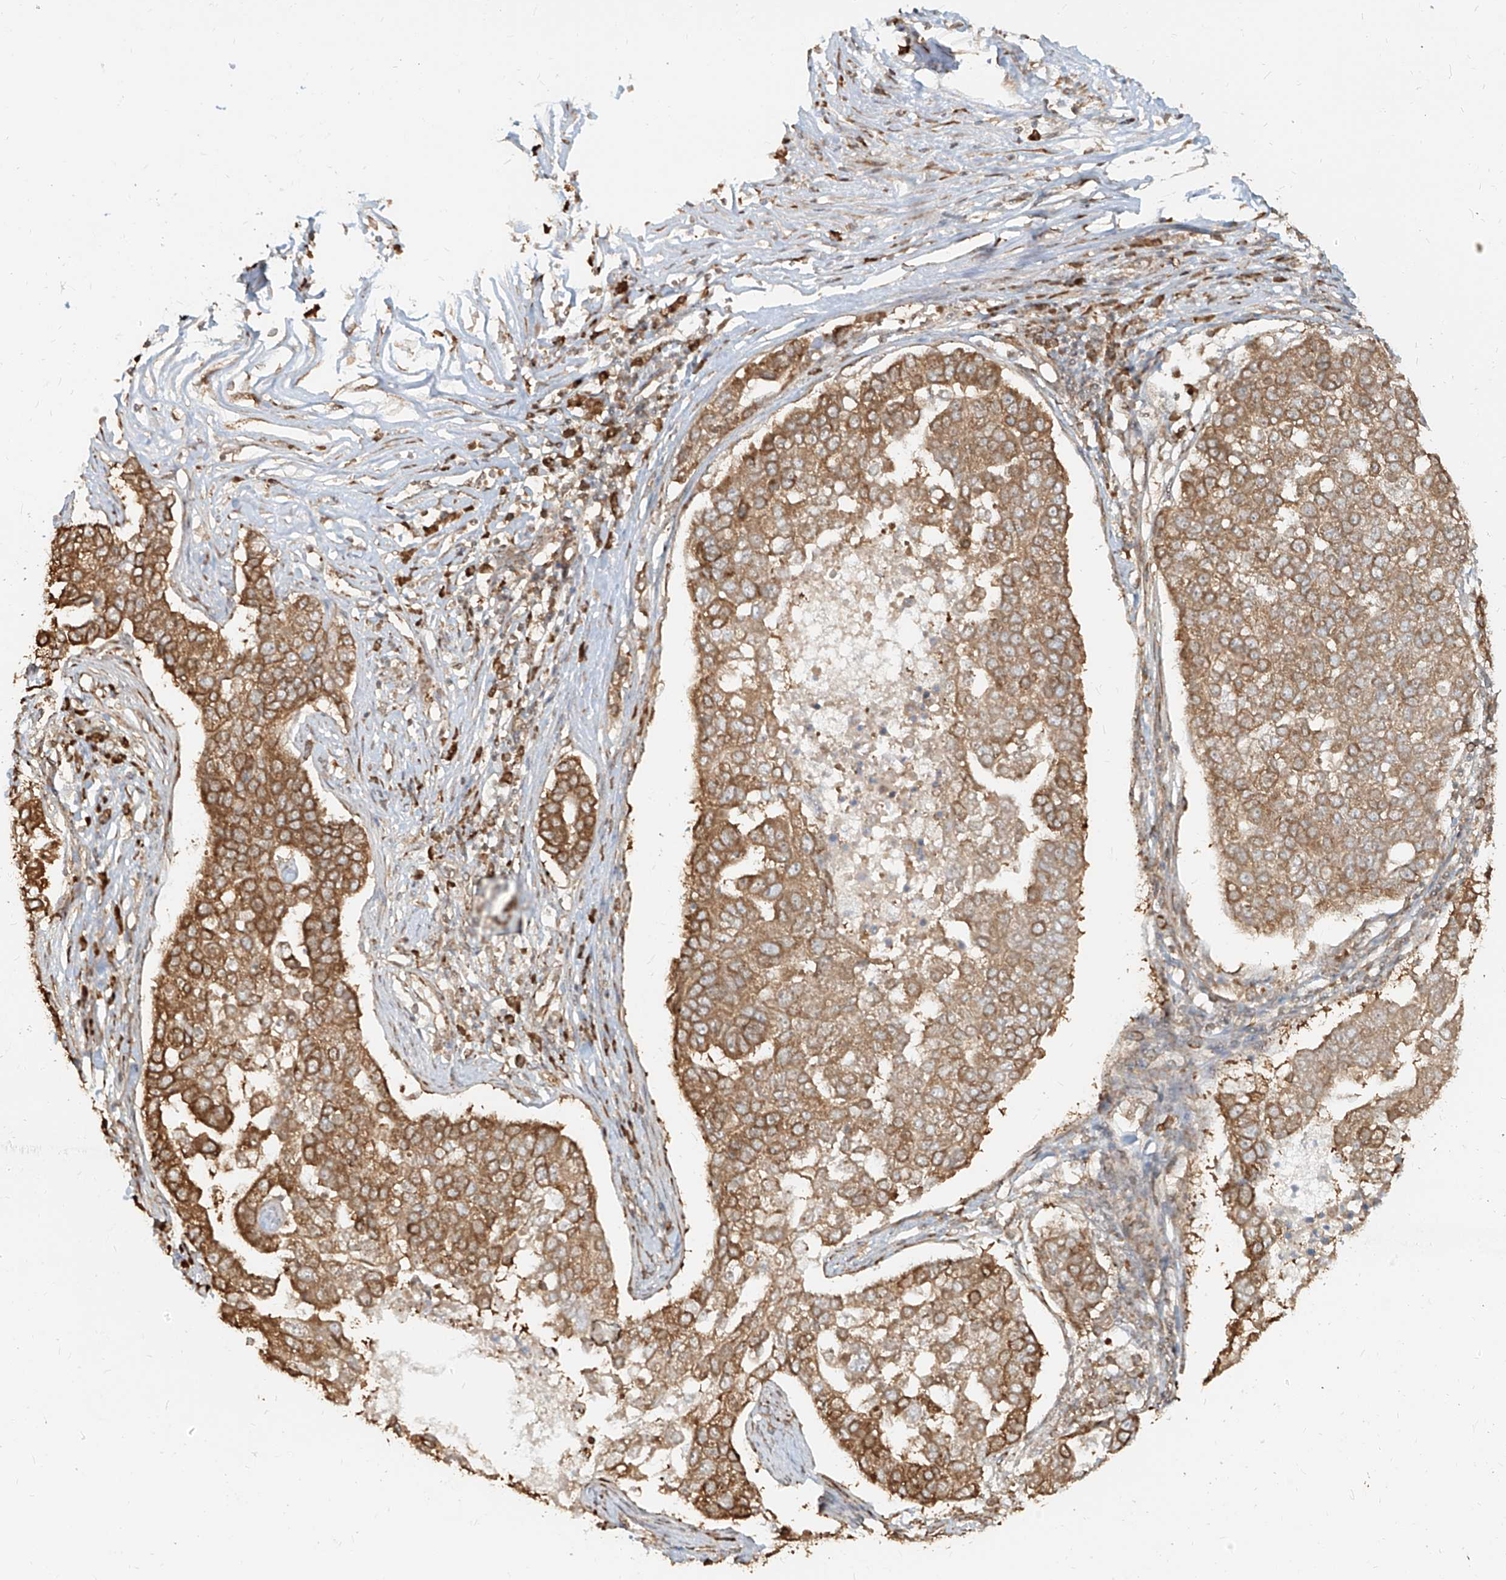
{"staining": {"intensity": "moderate", "quantity": ">75%", "location": "cytoplasmic/membranous"}, "tissue": "pancreatic cancer", "cell_type": "Tumor cells", "image_type": "cancer", "snomed": [{"axis": "morphology", "description": "Adenocarcinoma, NOS"}, {"axis": "topography", "description": "Pancreas"}], "caption": "Immunohistochemical staining of pancreatic cancer (adenocarcinoma) displays medium levels of moderate cytoplasmic/membranous protein expression in about >75% of tumor cells.", "gene": "UBE2K", "patient": {"sex": "female", "age": 61}}